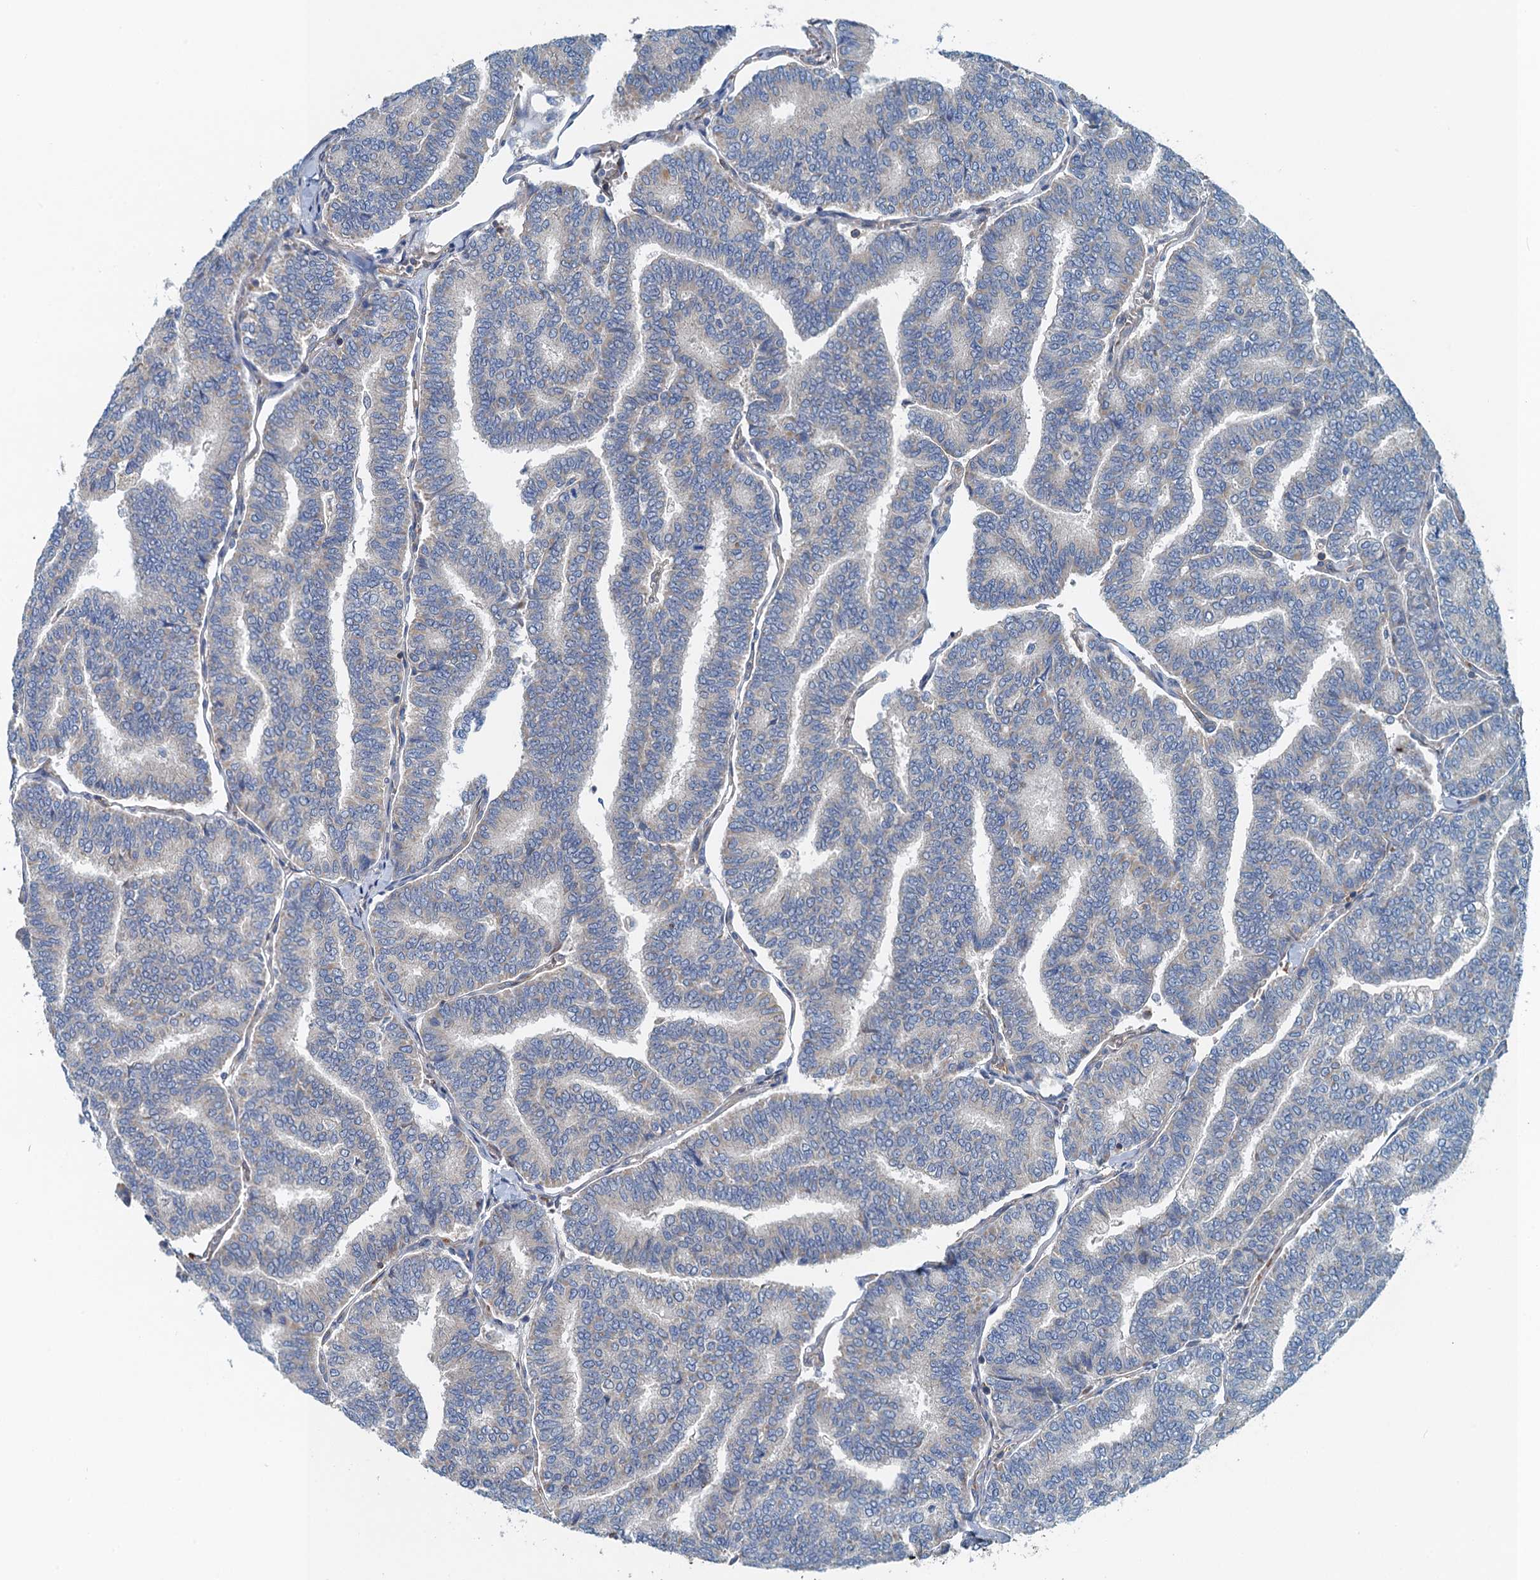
{"staining": {"intensity": "negative", "quantity": "none", "location": "none"}, "tissue": "thyroid cancer", "cell_type": "Tumor cells", "image_type": "cancer", "snomed": [{"axis": "morphology", "description": "Papillary adenocarcinoma, NOS"}, {"axis": "topography", "description": "Thyroid gland"}], "caption": "IHC photomicrograph of thyroid papillary adenocarcinoma stained for a protein (brown), which exhibits no expression in tumor cells.", "gene": "ROGDI", "patient": {"sex": "female", "age": 35}}